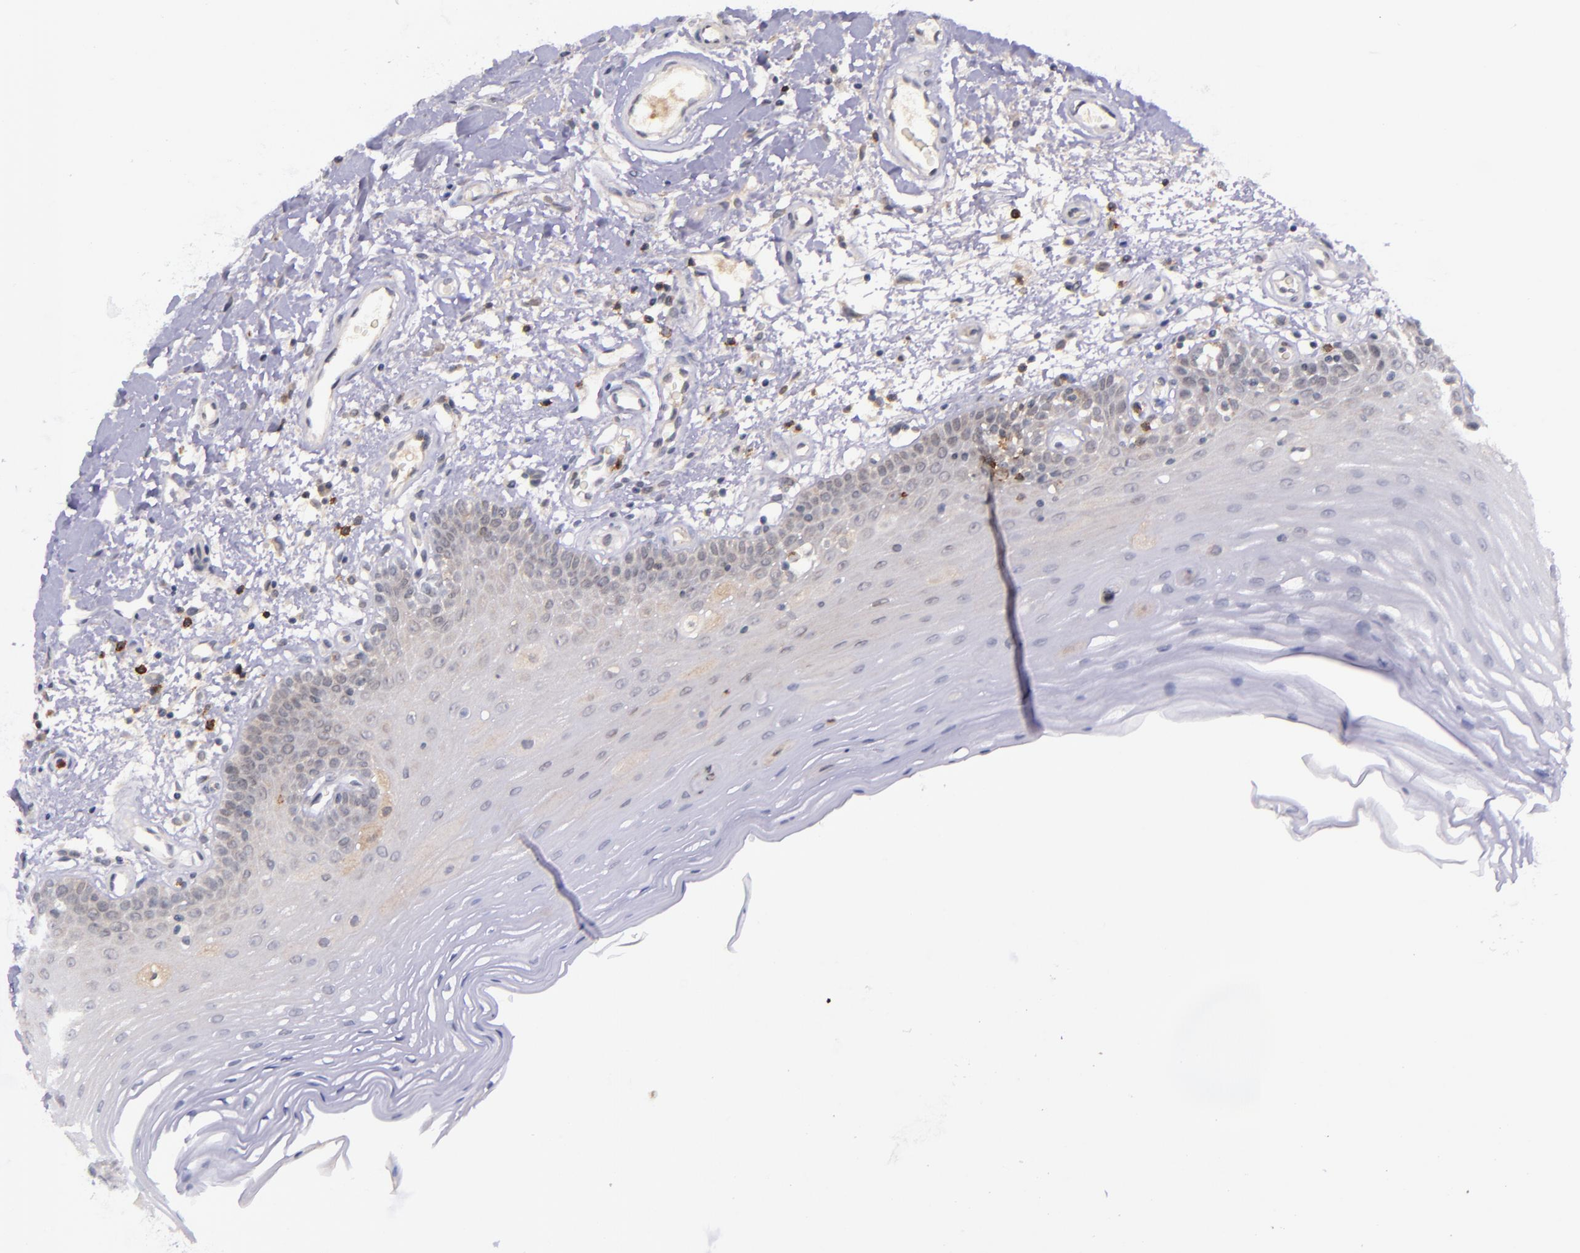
{"staining": {"intensity": "negative", "quantity": "none", "location": "none"}, "tissue": "oral mucosa", "cell_type": "Squamous epithelial cells", "image_type": "normal", "snomed": [{"axis": "morphology", "description": "Normal tissue, NOS"}, {"axis": "morphology", "description": "Squamous cell carcinoma, NOS"}, {"axis": "topography", "description": "Skeletal muscle"}, {"axis": "topography", "description": "Oral tissue"}, {"axis": "topography", "description": "Head-Neck"}], "caption": "High magnification brightfield microscopy of unremarkable oral mucosa stained with DAB (3,3'-diaminobenzidine) (brown) and counterstained with hematoxylin (blue): squamous epithelial cells show no significant expression. (DAB immunohistochemistry (IHC) visualized using brightfield microscopy, high magnification).", "gene": "SELL", "patient": {"sex": "male", "age": 71}}